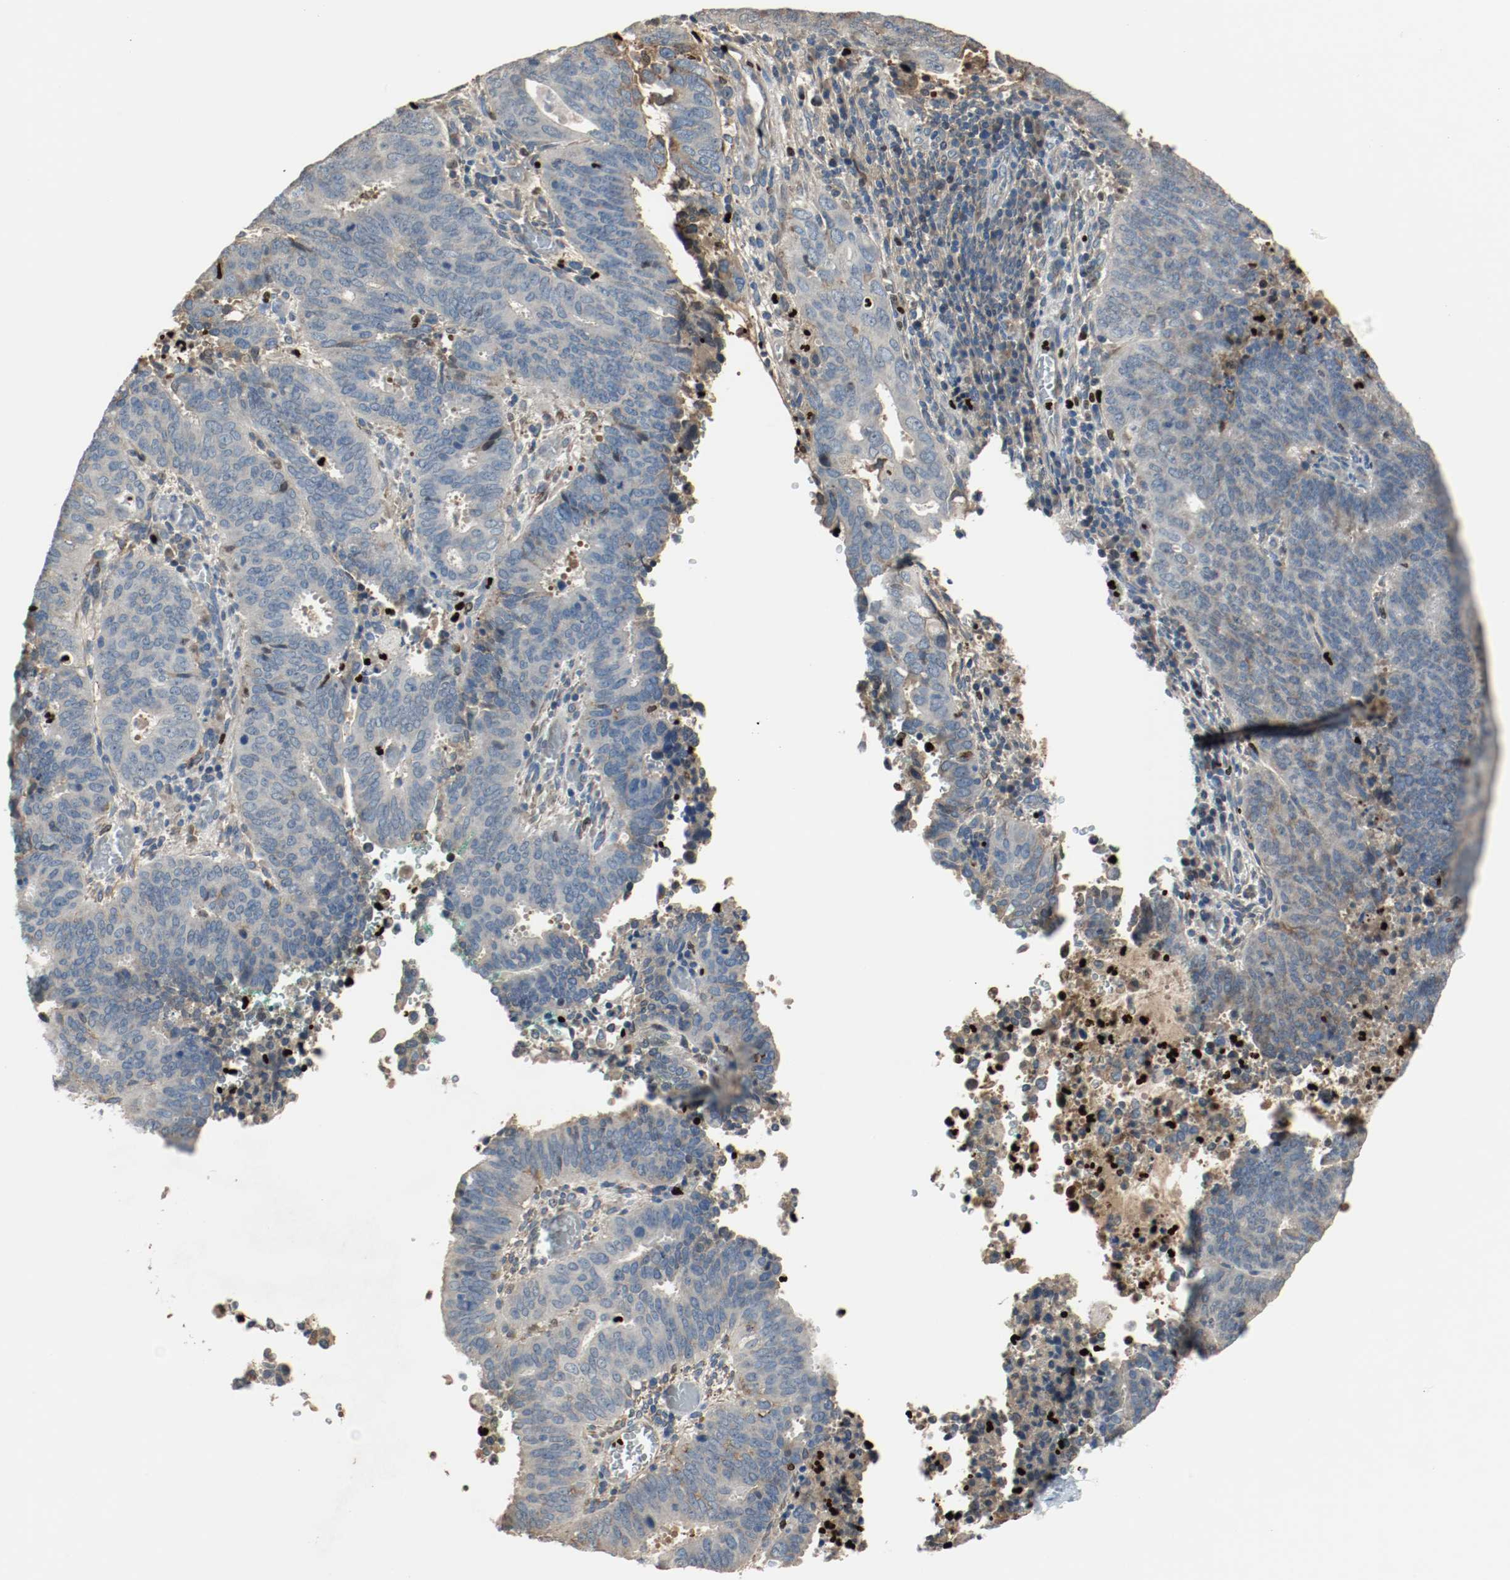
{"staining": {"intensity": "negative", "quantity": "none", "location": "none"}, "tissue": "cervical cancer", "cell_type": "Tumor cells", "image_type": "cancer", "snomed": [{"axis": "morphology", "description": "Adenocarcinoma, NOS"}, {"axis": "topography", "description": "Cervix"}], "caption": "An image of human cervical cancer (adenocarcinoma) is negative for staining in tumor cells.", "gene": "BLK", "patient": {"sex": "female", "age": 44}}